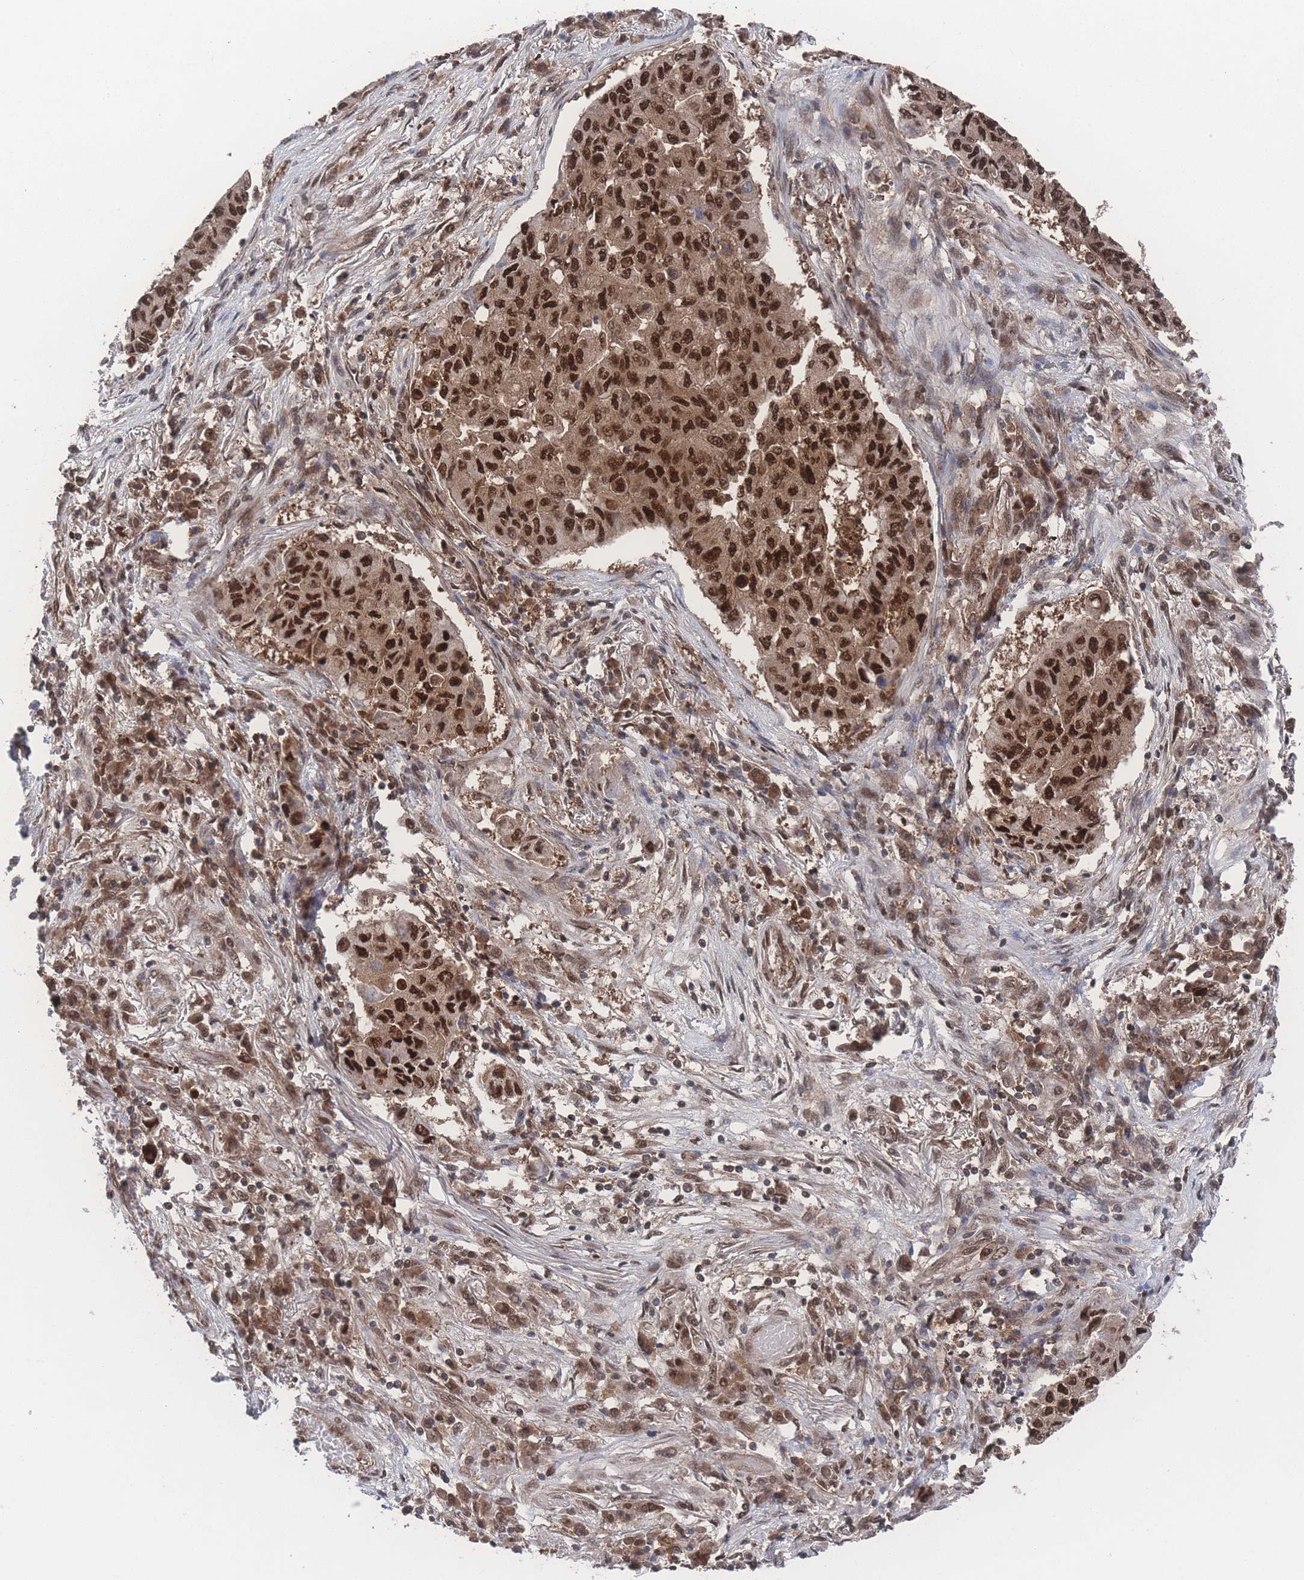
{"staining": {"intensity": "strong", "quantity": ">75%", "location": "nuclear"}, "tissue": "lung cancer", "cell_type": "Tumor cells", "image_type": "cancer", "snomed": [{"axis": "morphology", "description": "Squamous cell carcinoma, NOS"}, {"axis": "topography", "description": "Lung"}], "caption": "Lung cancer (squamous cell carcinoma) stained with a brown dye displays strong nuclear positive positivity in about >75% of tumor cells.", "gene": "PSMA1", "patient": {"sex": "male", "age": 74}}